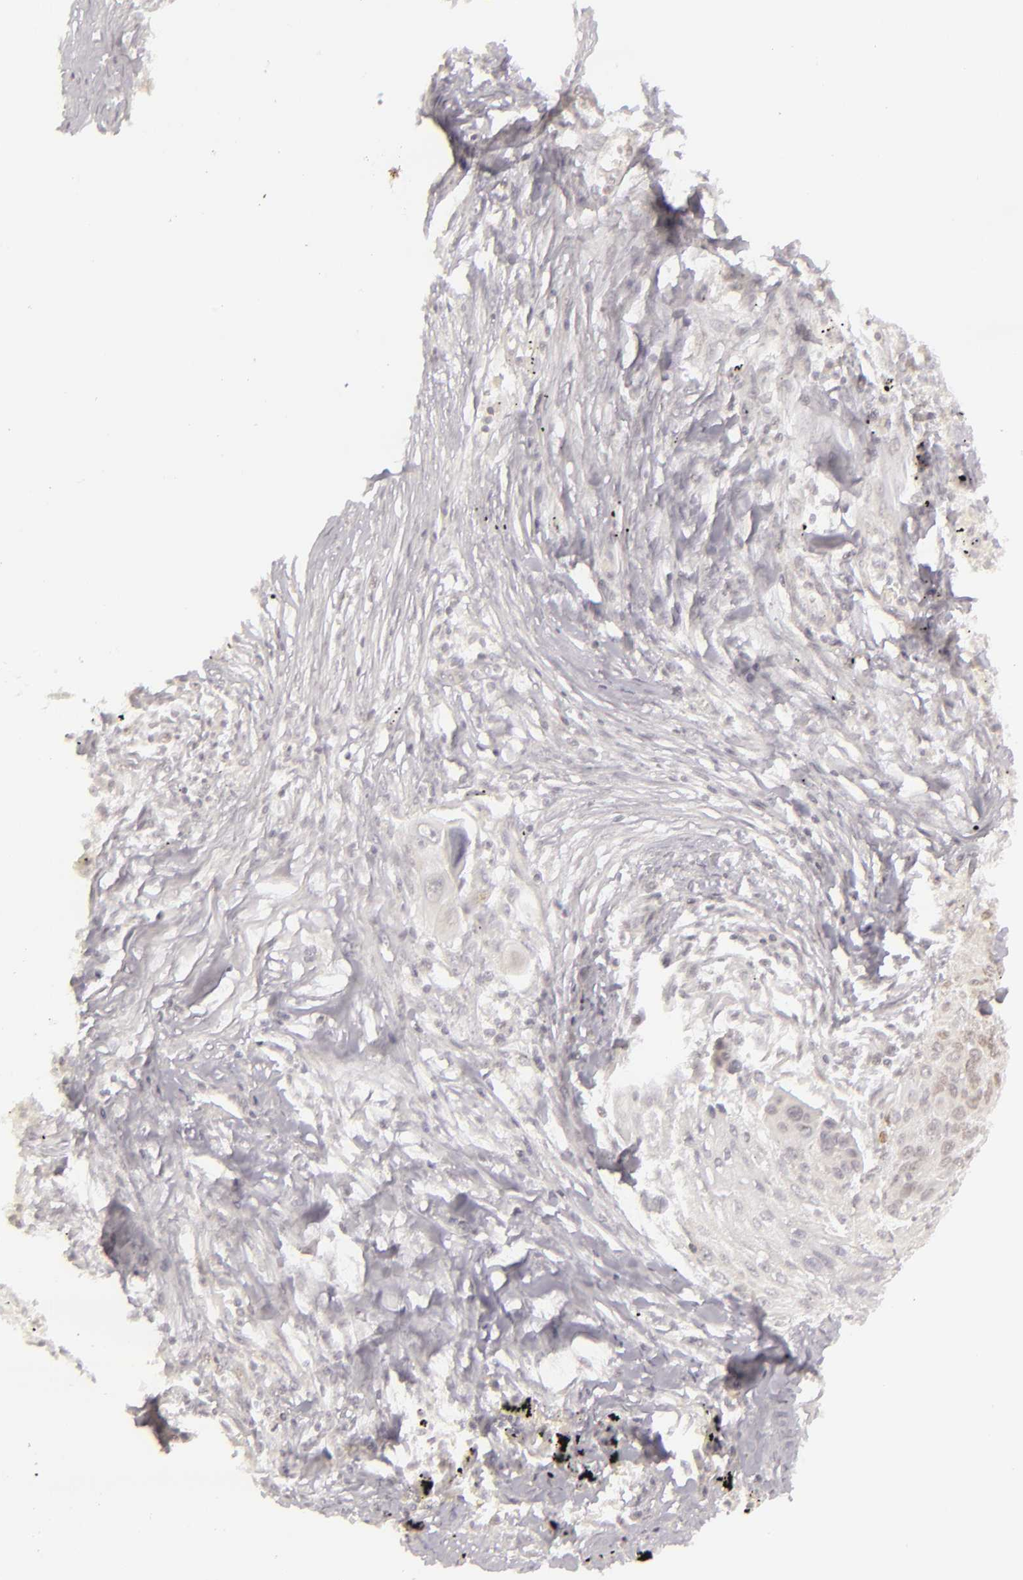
{"staining": {"intensity": "weak", "quantity": "25%-75%", "location": "nuclear"}, "tissue": "lung cancer", "cell_type": "Tumor cells", "image_type": "cancer", "snomed": [{"axis": "morphology", "description": "Squamous cell carcinoma, NOS"}, {"axis": "topography", "description": "Lung"}], "caption": "The histopathology image reveals immunohistochemical staining of lung cancer (squamous cell carcinoma). There is weak nuclear positivity is appreciated in approximately 25%-75% of tumor cells.", "gene": "SIX1", "patient": {"sex": "male", "age": 71}}